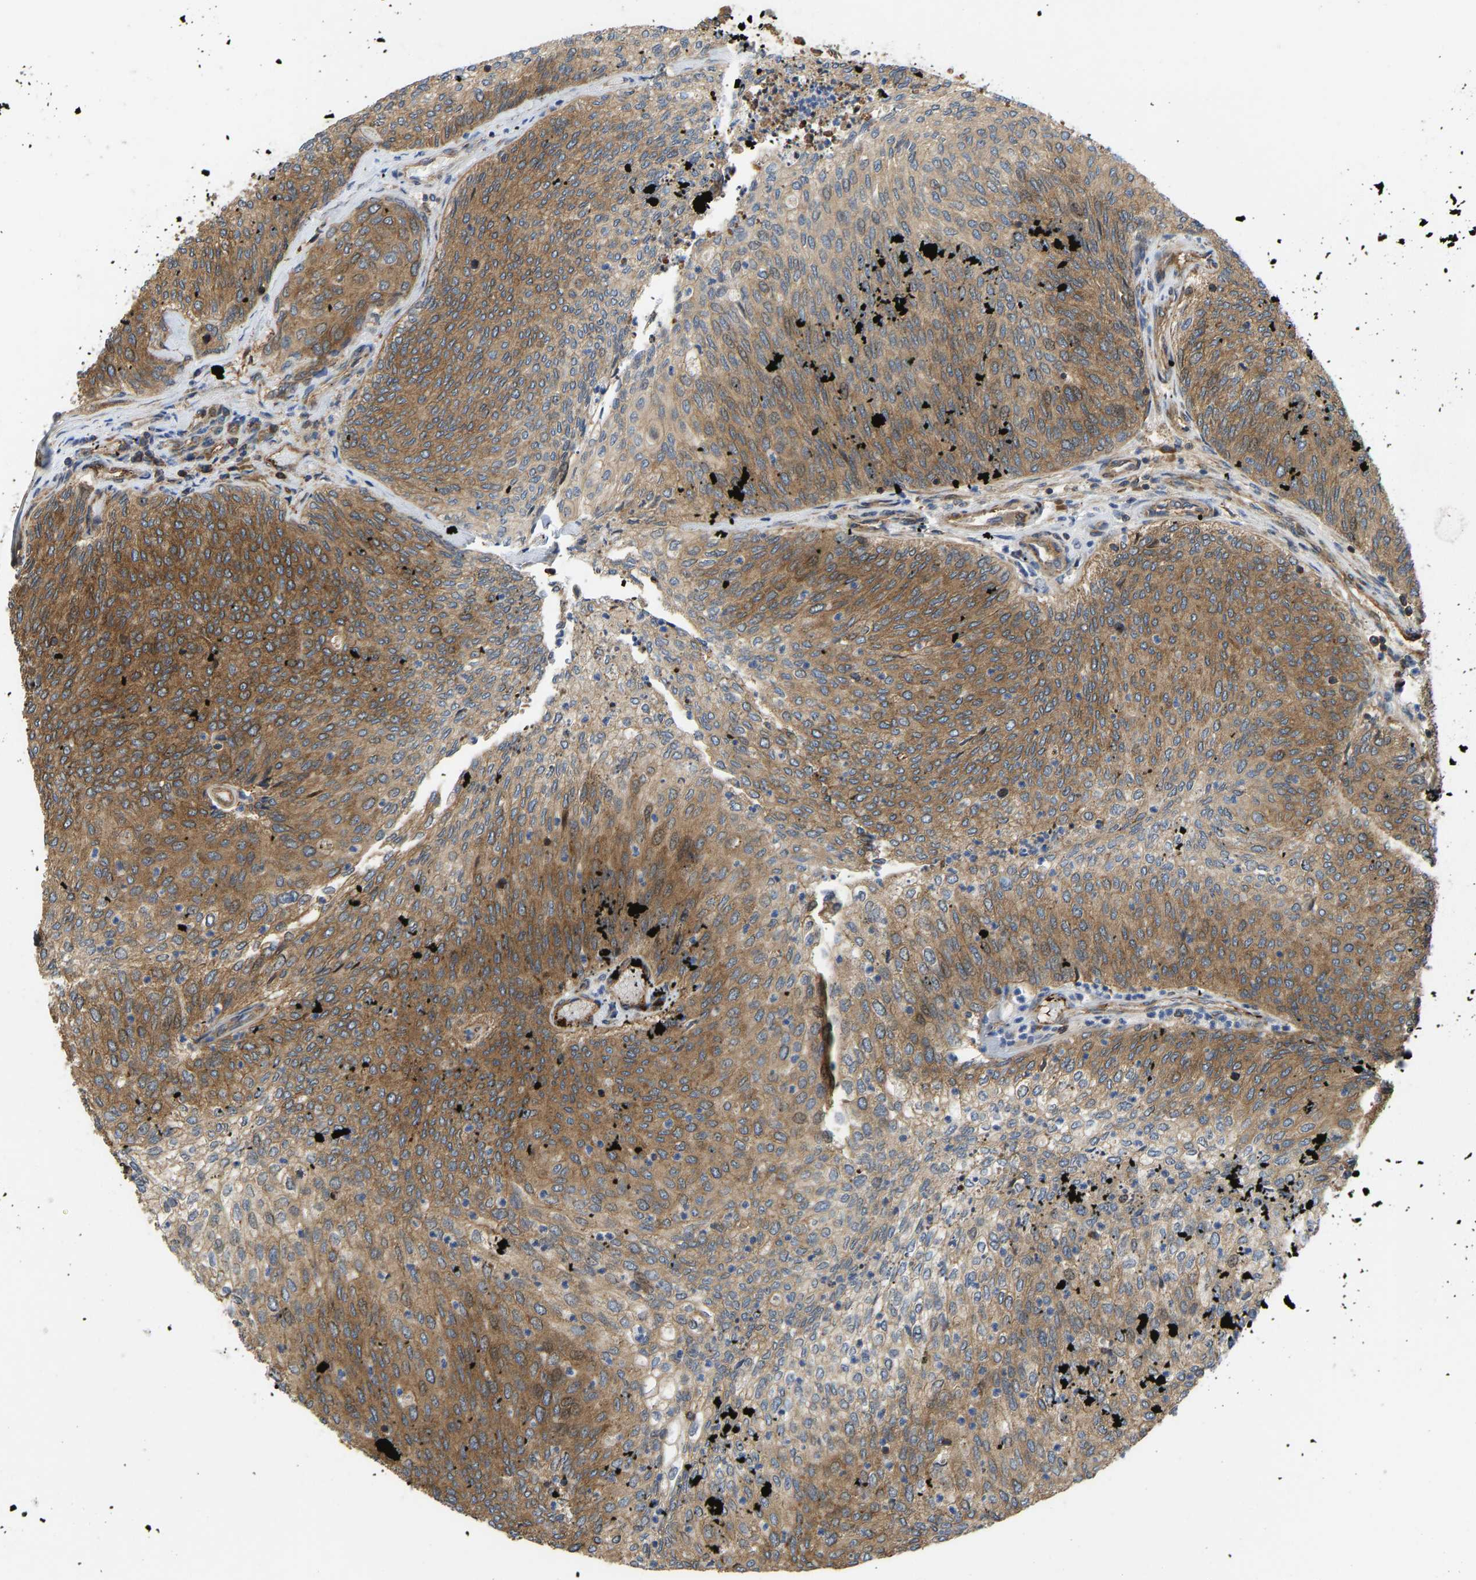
{"staining": {"intensity": "moderate", "quantity": ">75%", "location": "cytoplasmic/membranous"}, "tissue": "urothelial cancer", "cell_type": "Tumor cells", "image_type": "cancer", "snomed": [{"axis": "morphology", "description": "Urothelial carcinoma, Low grade"}, {"axis": "topography", "description": "Urinary bladder"}], "caption": "High-magnification brightfield microscopy of urothelial cancer stained with DAB (3,3'-diaminobenzidine) (brown) and counterstained with hematoxylin (blue). tumor cells exhibit moderate cytoplasmic/membranous expression is seen in approximately>75% of cells. (DAB IHC, brown staining for protein, blue staining for nuclei).", "gene": "RASGRF2", "patient": {"sex": "female", "age": 79}}